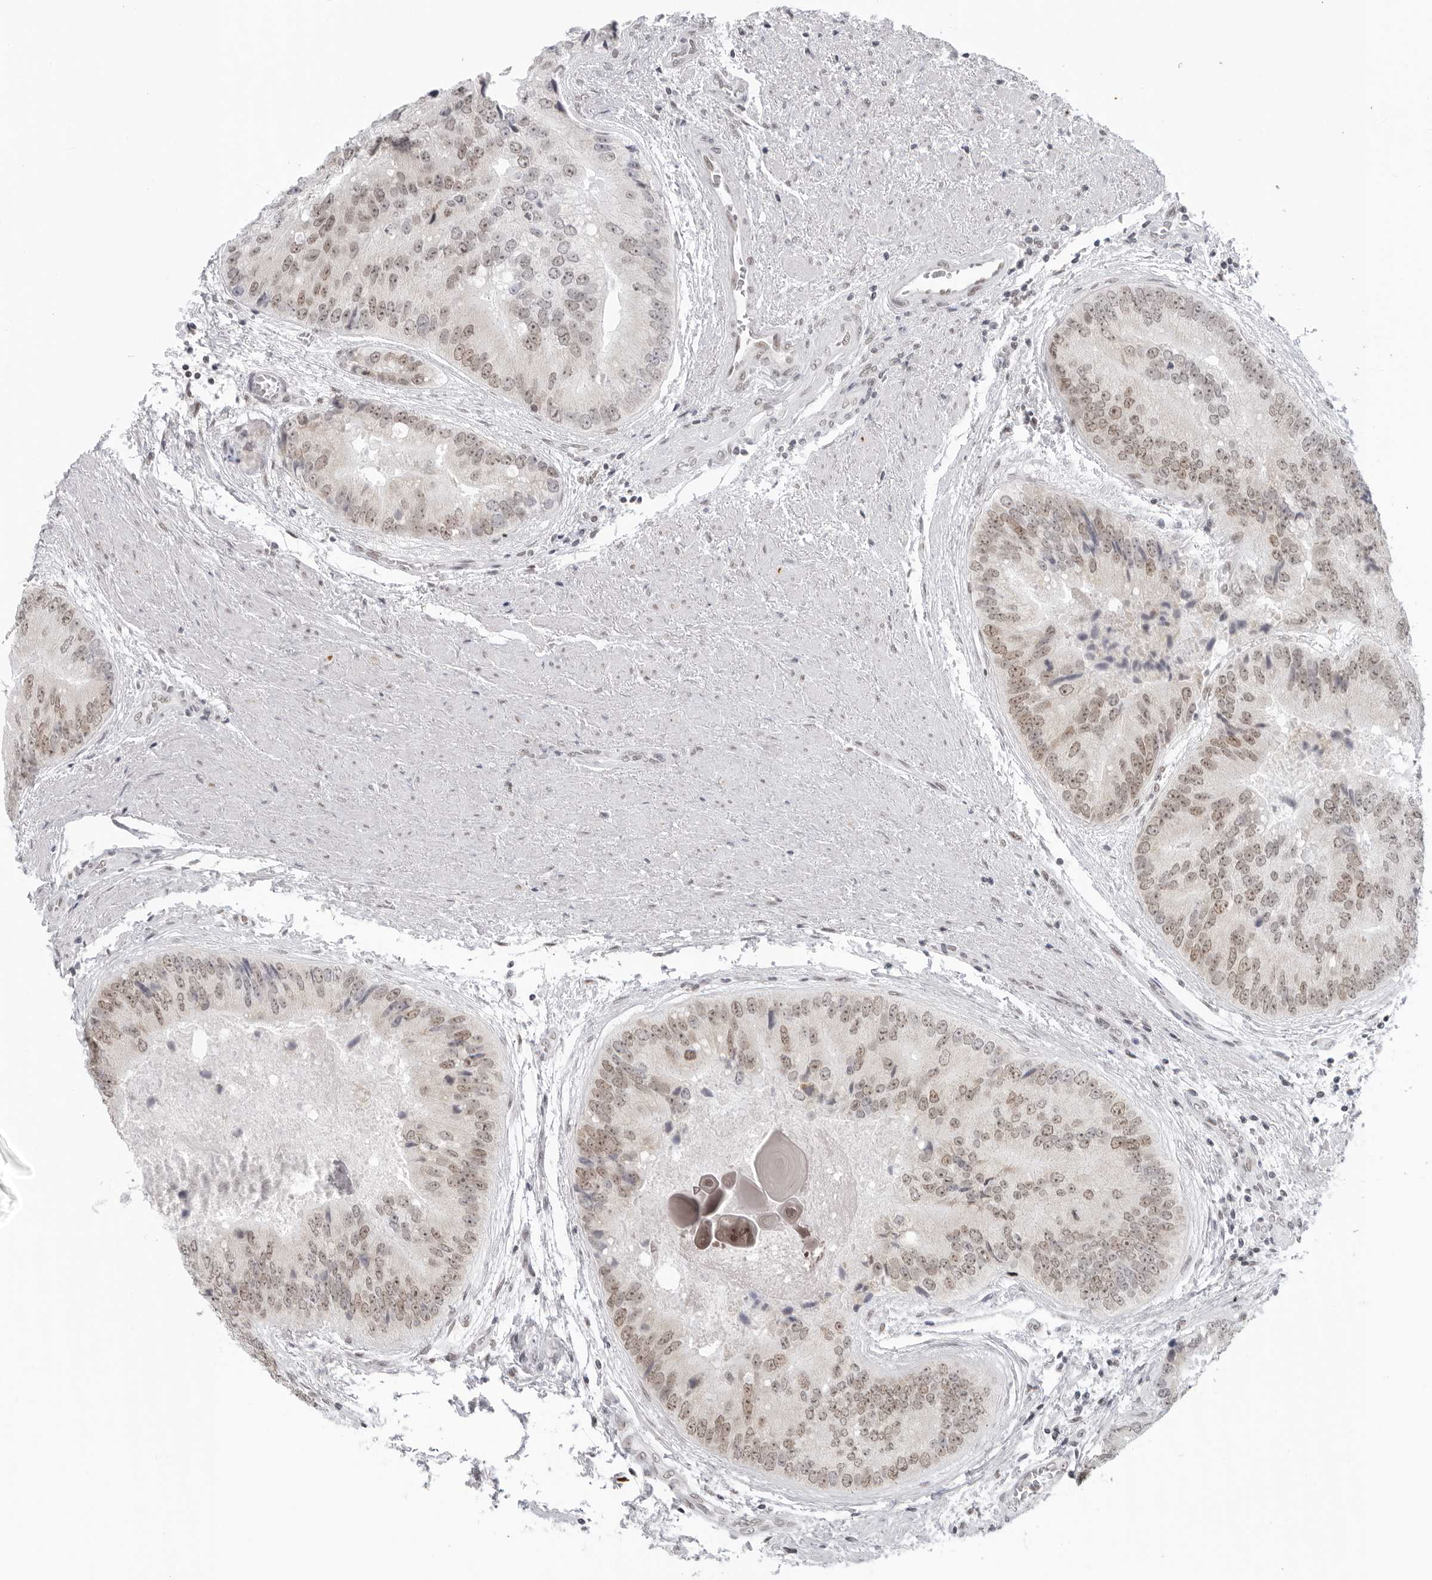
{"staining": {"intensity": "weak", "quantity": ">75%", "location": "nuclear"}, "tissue": "prostate cancer", "cell_type": "Tumor cells", "image_type": "cancer", "snomed": [{"axis": "morphology", "description": "Adenocarcinoma, High grade"}, {"axis": "topography", "description": "Prostate"}], "caption": "Protein expression analysis of prostate cancer demonstrates weak nuclear positivity in about >75% of tumor cells. The staining was performed using DAB to visualize the protein expression in brown, while the nuclei were stained in blue with hematoxylin (Magnification: 20x).", "gene": "FOXK2", "patient": {"sex": "male", "age": 70}}